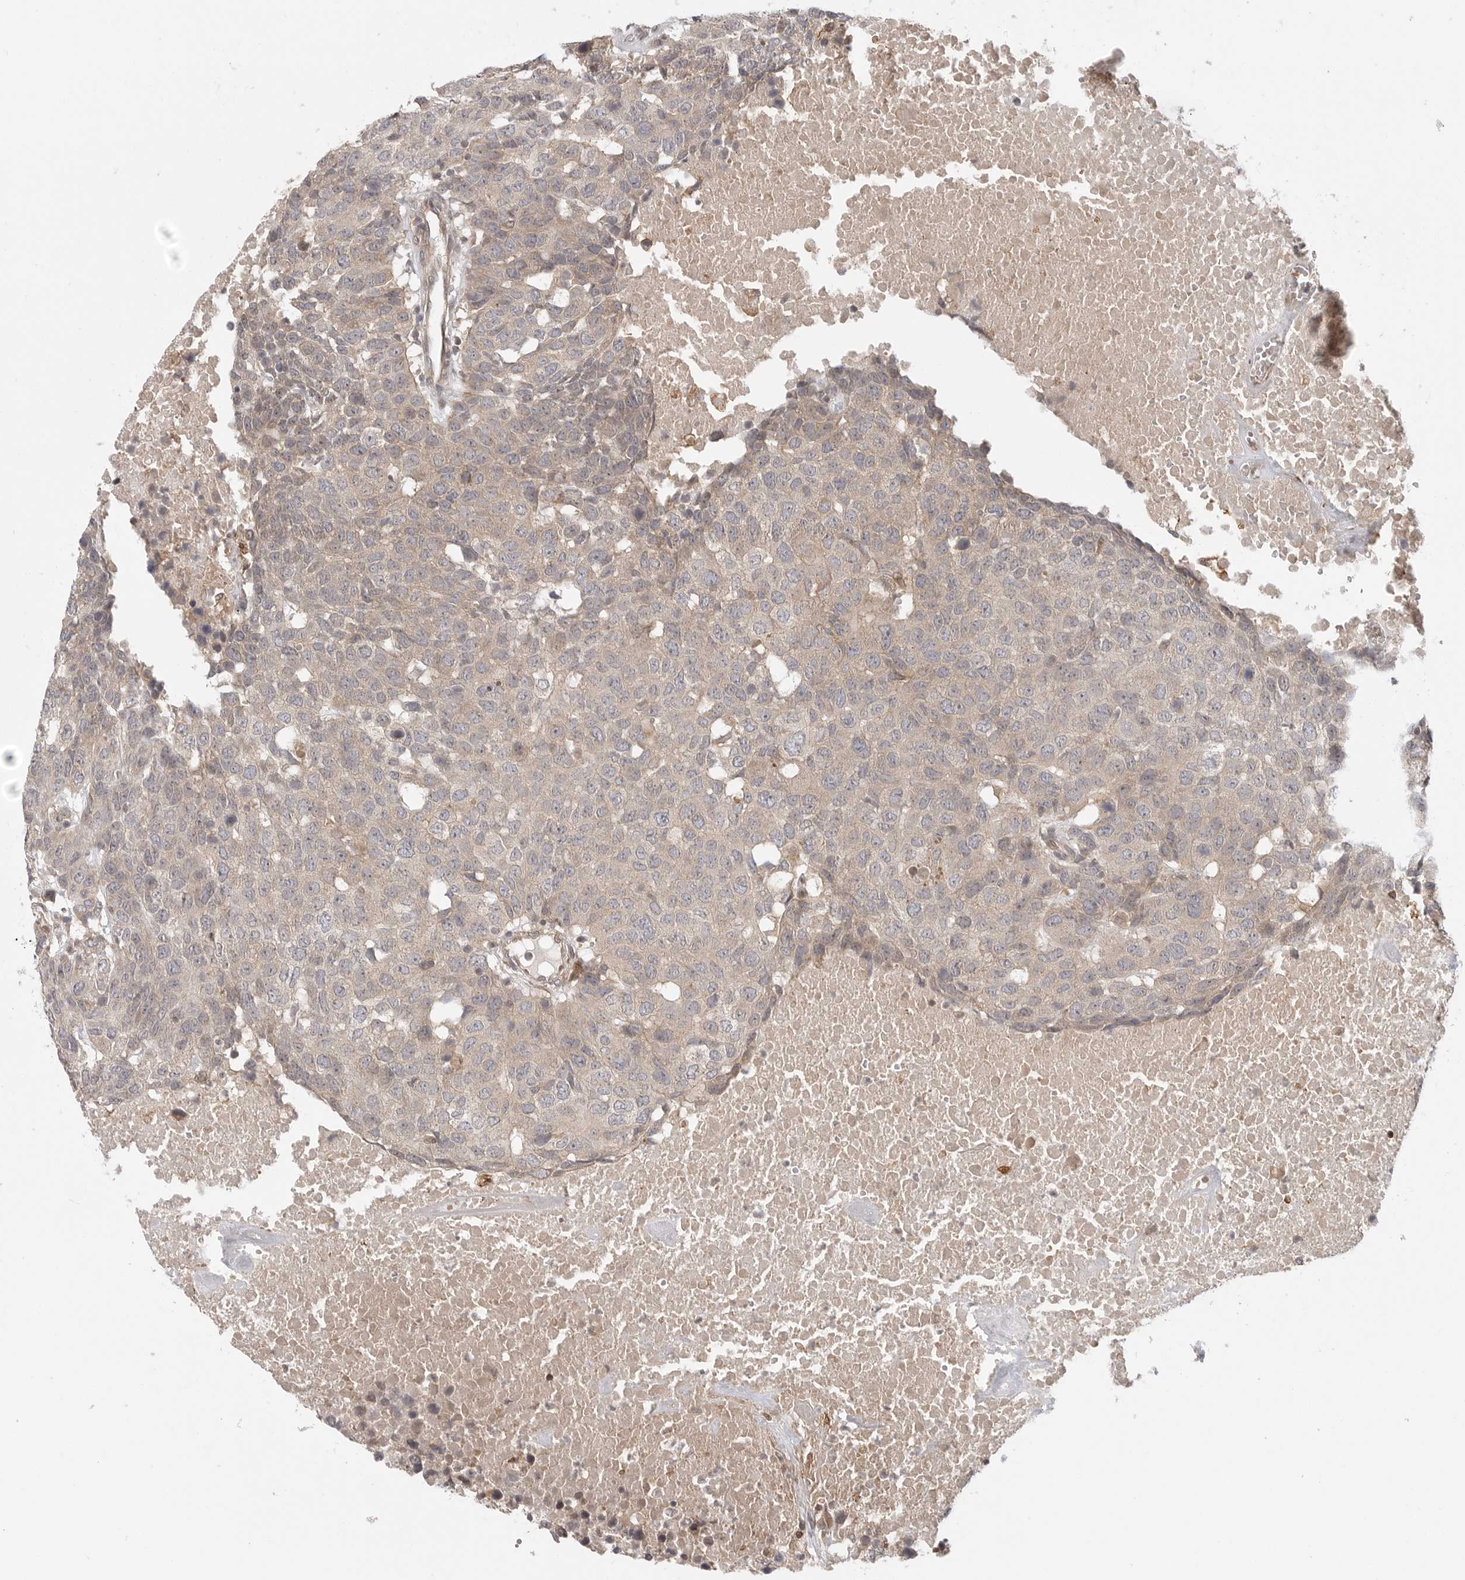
{"staining": {"intensity": "negative", "quantity": "none", "location": "none"}, "tissue": "head and neck cancer", "cell_type": "Tumor cells", "image_type": "cancer", "snomed": [{"axis": "morphology", "description": "Squamous cell carcinoma, NOS"}, {"axis": "topography", "description": "Head-Neck"}], "caption": "The photomicrograph shows no significant staining in tumor cells of squamous cell carcinoma (head and neck).", "gene": "CCPG1", "patient": {"sex": "male", "age": 66}}